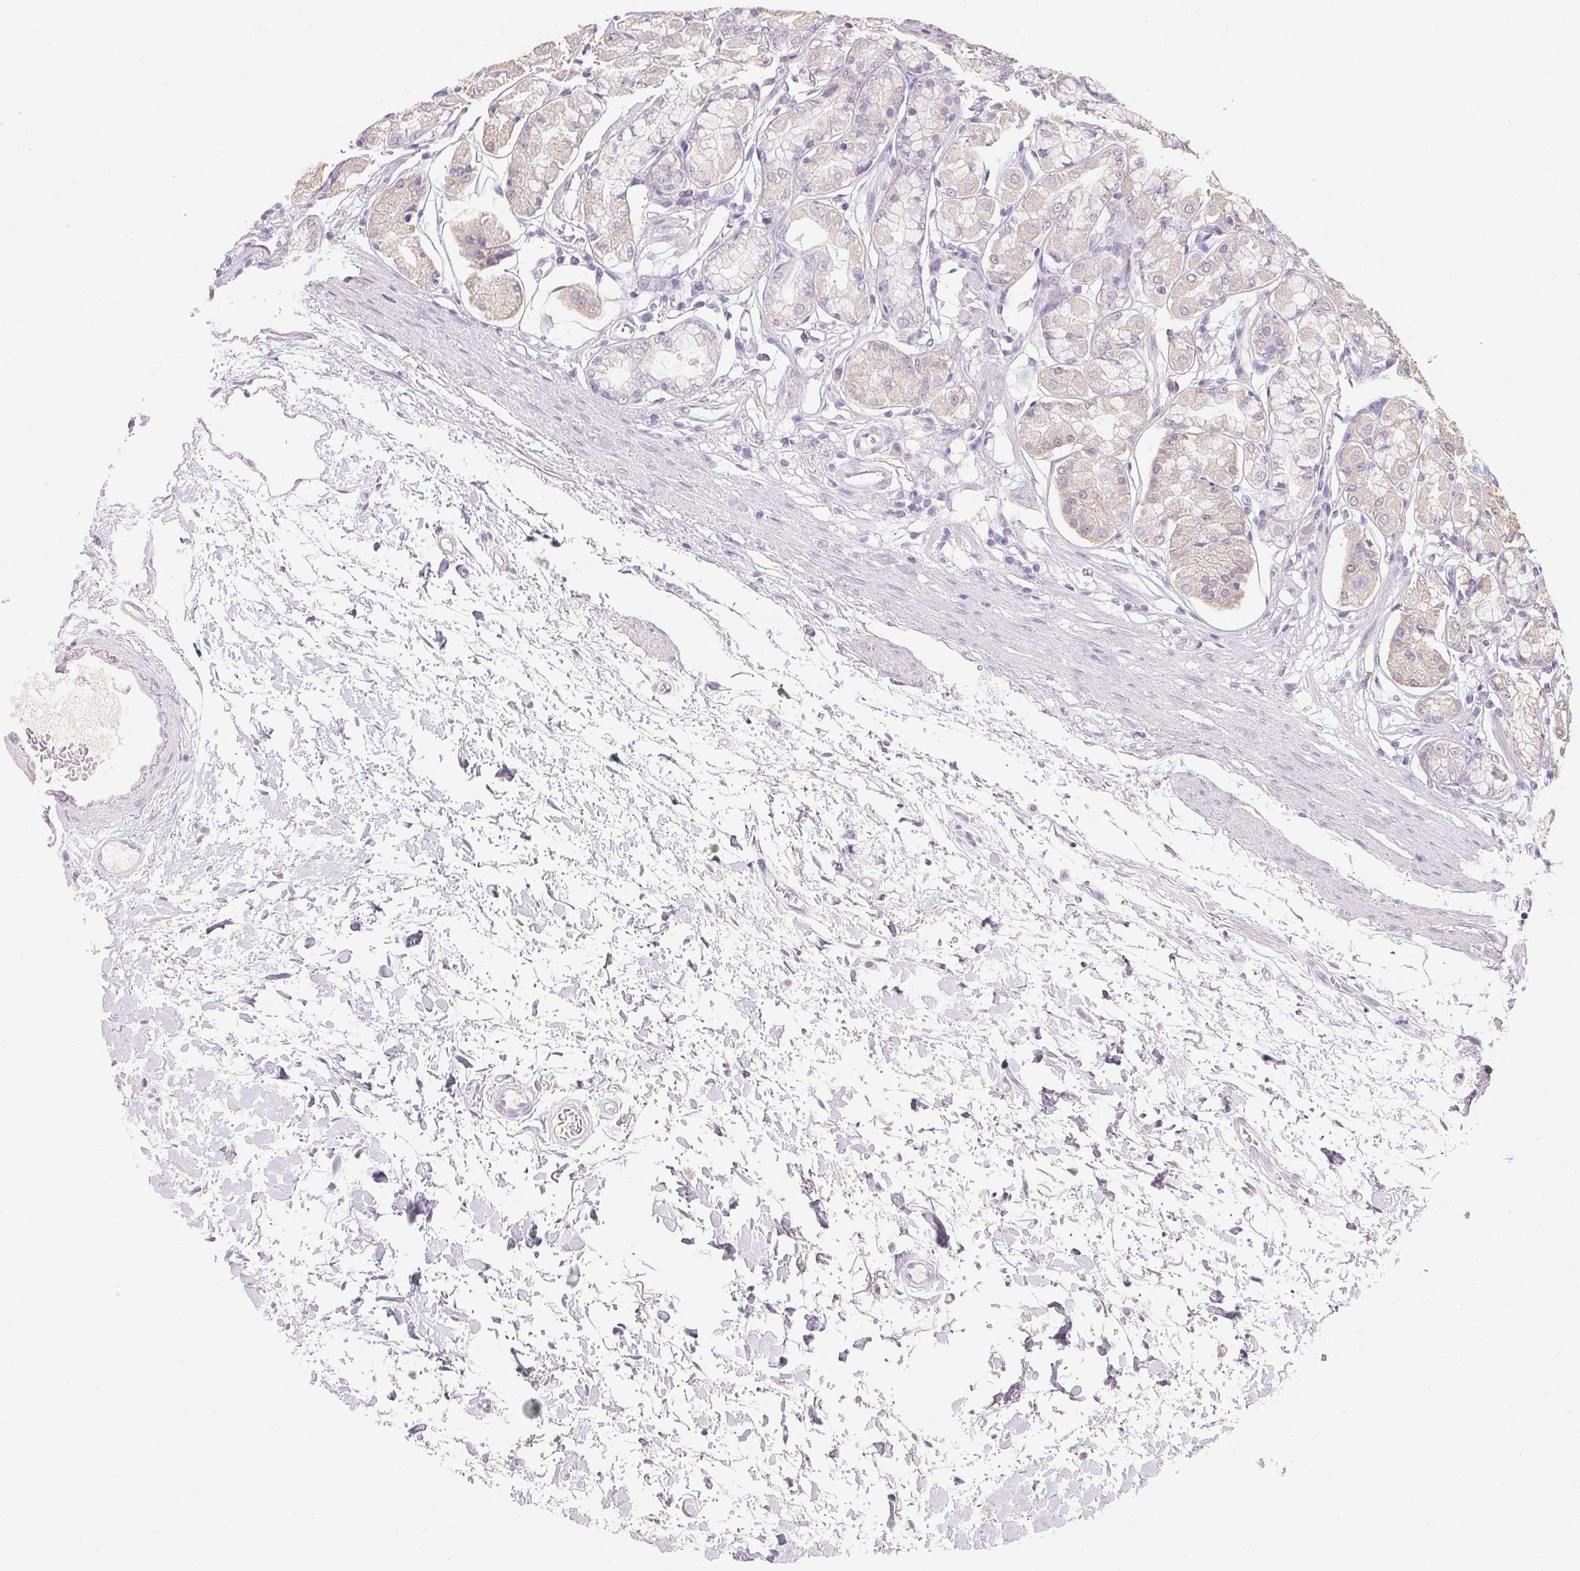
{"staining": {"intensity": "weak", "quantity": "25%-75%", "location": "cytoplasmic/membranous"}, "tissue": "stomach", "cell_type": "Glandular cells", "image_type": "normal", "snomed": [{"axis": "morphology", "description": "Normal tissue, NOS"}, {"axis": "topography", "description": "Stomach"}, {"axis": "topography", "description": "Stomach, lower"}], "caption": "Immunohistochemistry (IHC) (DAB (3,3'-diaminobenzidine)) staining of benign stomach exhibits weak cytoplasmic/membranous protein positivity in approximately 25%-75% of glandular cells. The staining was performed using DAB to visualize the protein expression in brown, while the nuclei were stained in blue with hematoxylin (Magnification: 20x).", "gene": "MAP7D2", "patient": {"sex": "male", "age": 76}}